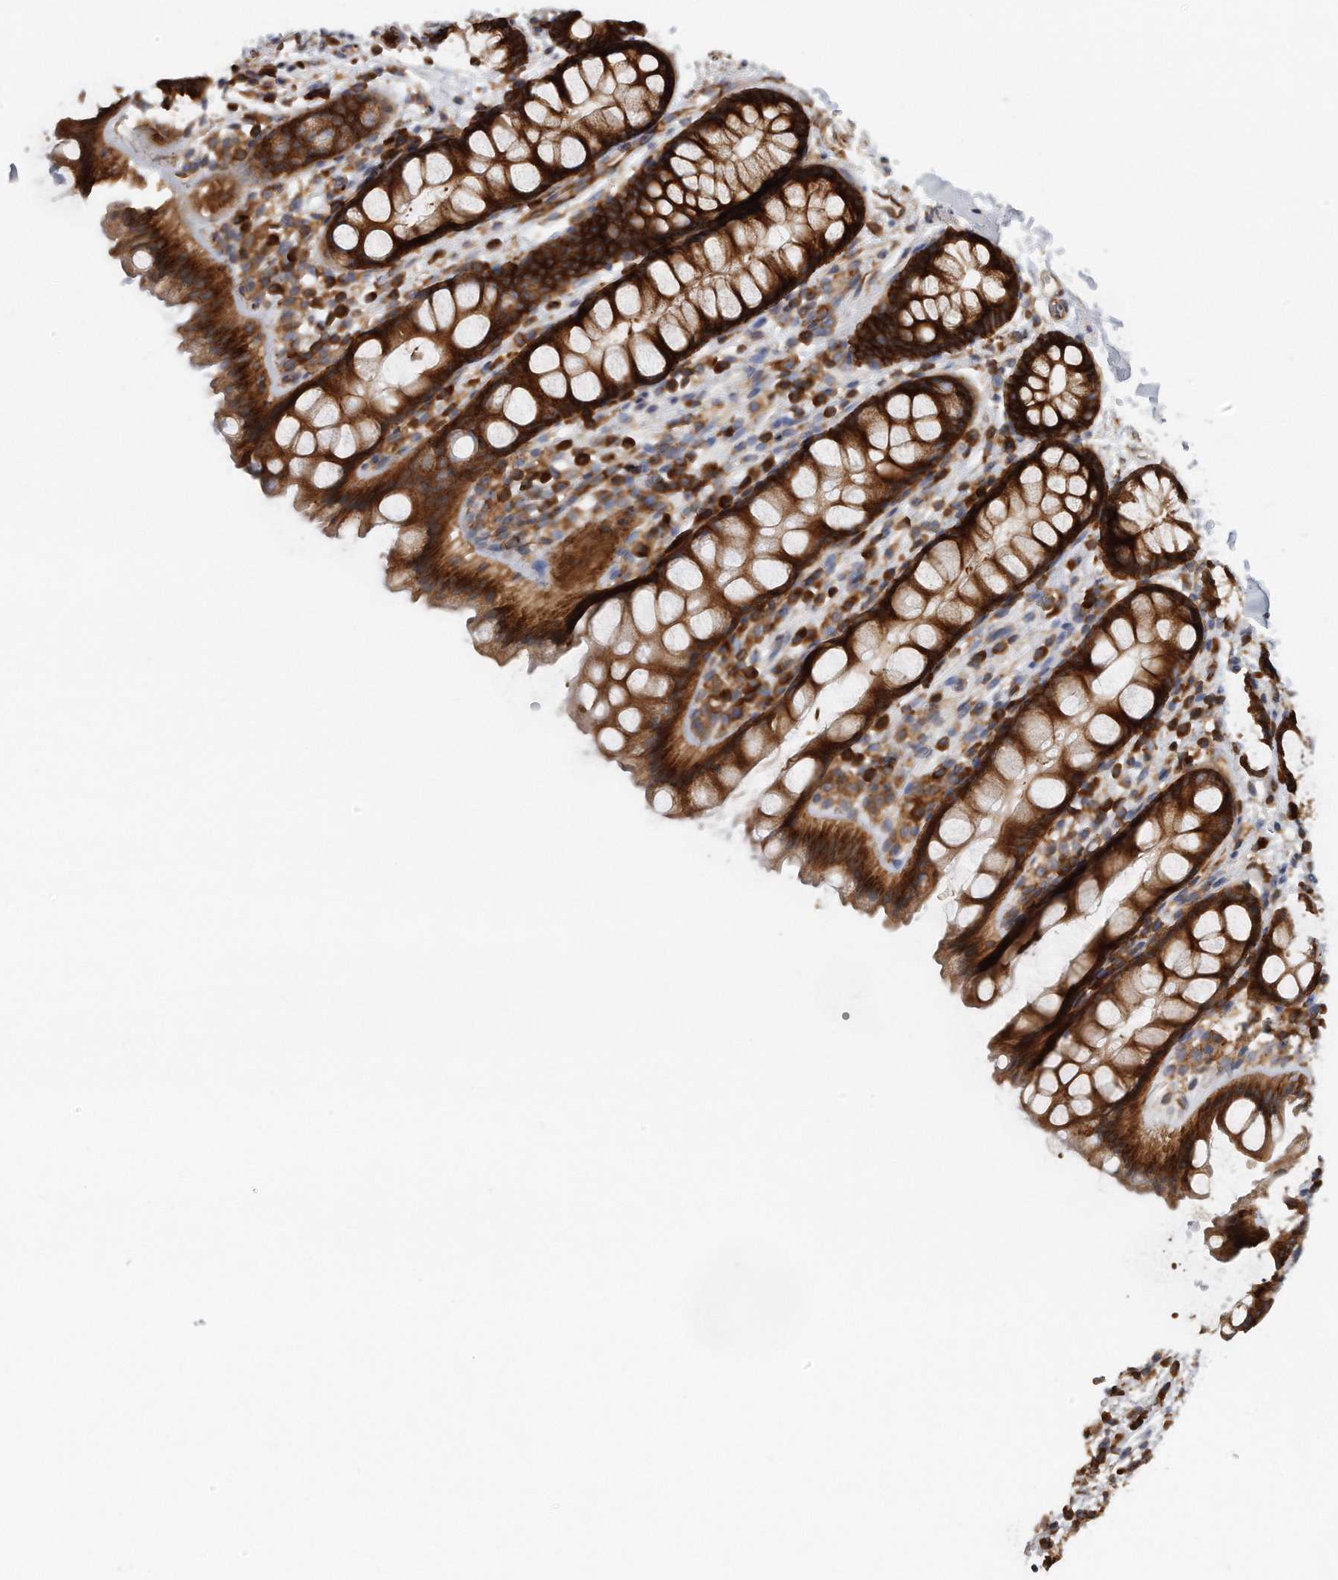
{"staining": {"intensity": "strong", "quantity": ">75%", "location": "cytoplasmic/membranous"}, "tissue": "rectum", "cell_type": "Glandular cells", "image_type": "normal", "snomed": [{"axis": "morphology", "description": "Normal tissue, NOS"}, {"axis": "topography", "description": "Rectum"}], "caption": "About >75% of glandular cells in unremarkable human rectum show strong cytoplasmic/membranous protein expression as visualized by brown immunohistochemical staining.", "gene": "EIF3I", "patient": {"sex": "female", "age": 65}}